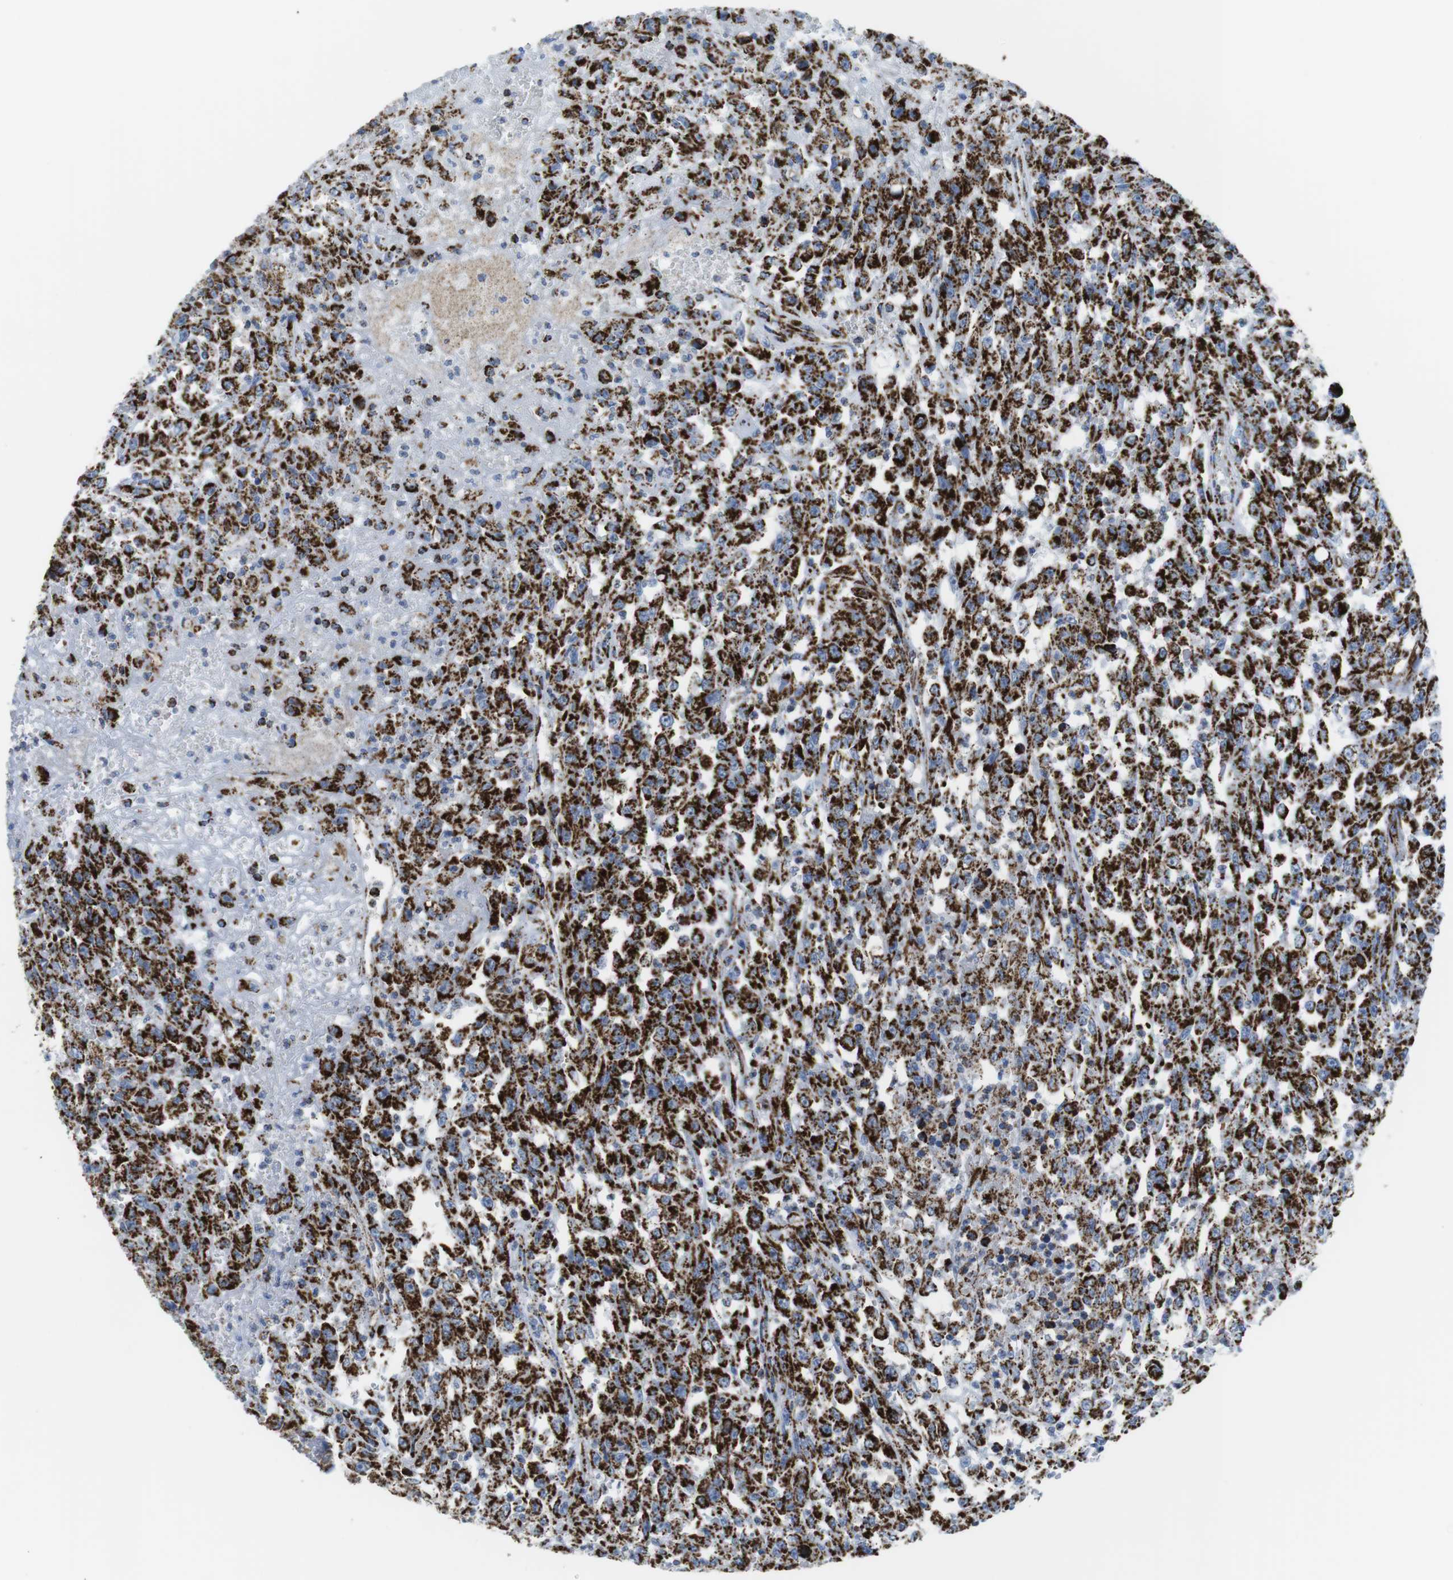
{"staining": {"intensity": "strong", "quantity": ">75%", "location": "cytoplasmic/membranous"}, "tissue": "urothelial cancer", "cell_type": "Tumor cells", "image_type": "cancer", "snomed": [{"axis": "morphology", "description": "Urothelial carcinoma, High grade"}, {"axis": "topography", "description": "Urinary bladder"}], "caption": "This is a histology image of immunohistochemistry staining of urothelial cancer, which shows strong staining in the cytoplasmic/membranous of tumor cells.", "gene": "ATP5PO", "patient": {"sex": "male", "age": 46}}